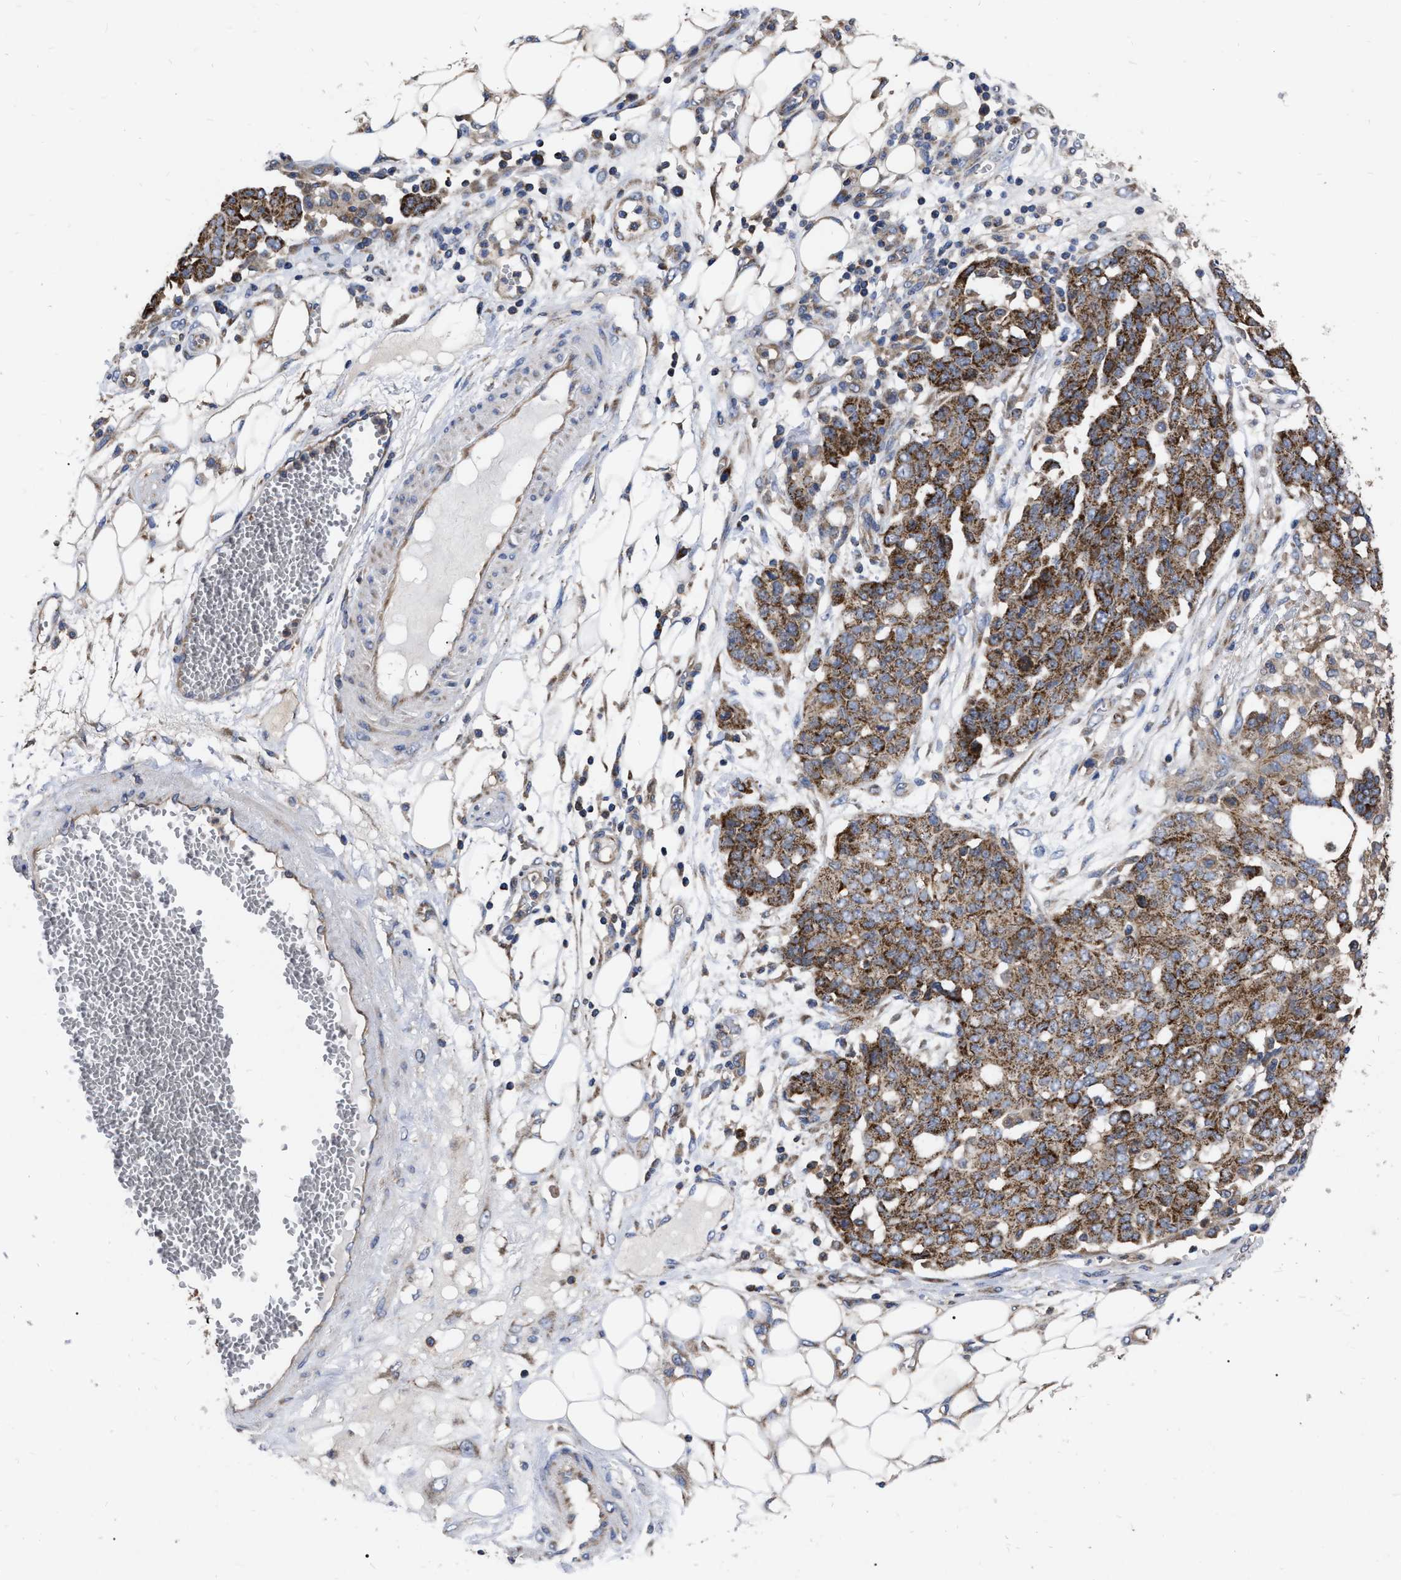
{"staining": {"intensity": "strong", "quantity": ">75%", "location": "cytoplasmic/membranous"}, "tissue": "ovarian cancer", "cell_type": "Tumor cells", "image_type": "cancer", "snomed": [{"axis": "morphology", "description": "Cystadenocarcinoma, serous, NOS"}, {"axis": "topography", "description": "Soft tissue"}, {"axis": "topography", "description": "Ovary"}], "caption": "Immunohistochemistry (IHC) image of neoplastic tissue: ovarian cancer stained using immunohistochemistry reveals high levels of strong protein expression localized specifically in the cytoplasmic/membranous of tumor cells, appearing as a cytoplasmic/membranous brown color.", "gene": "CDKN2C", "patient": {"sex": "female", "age": 57}}